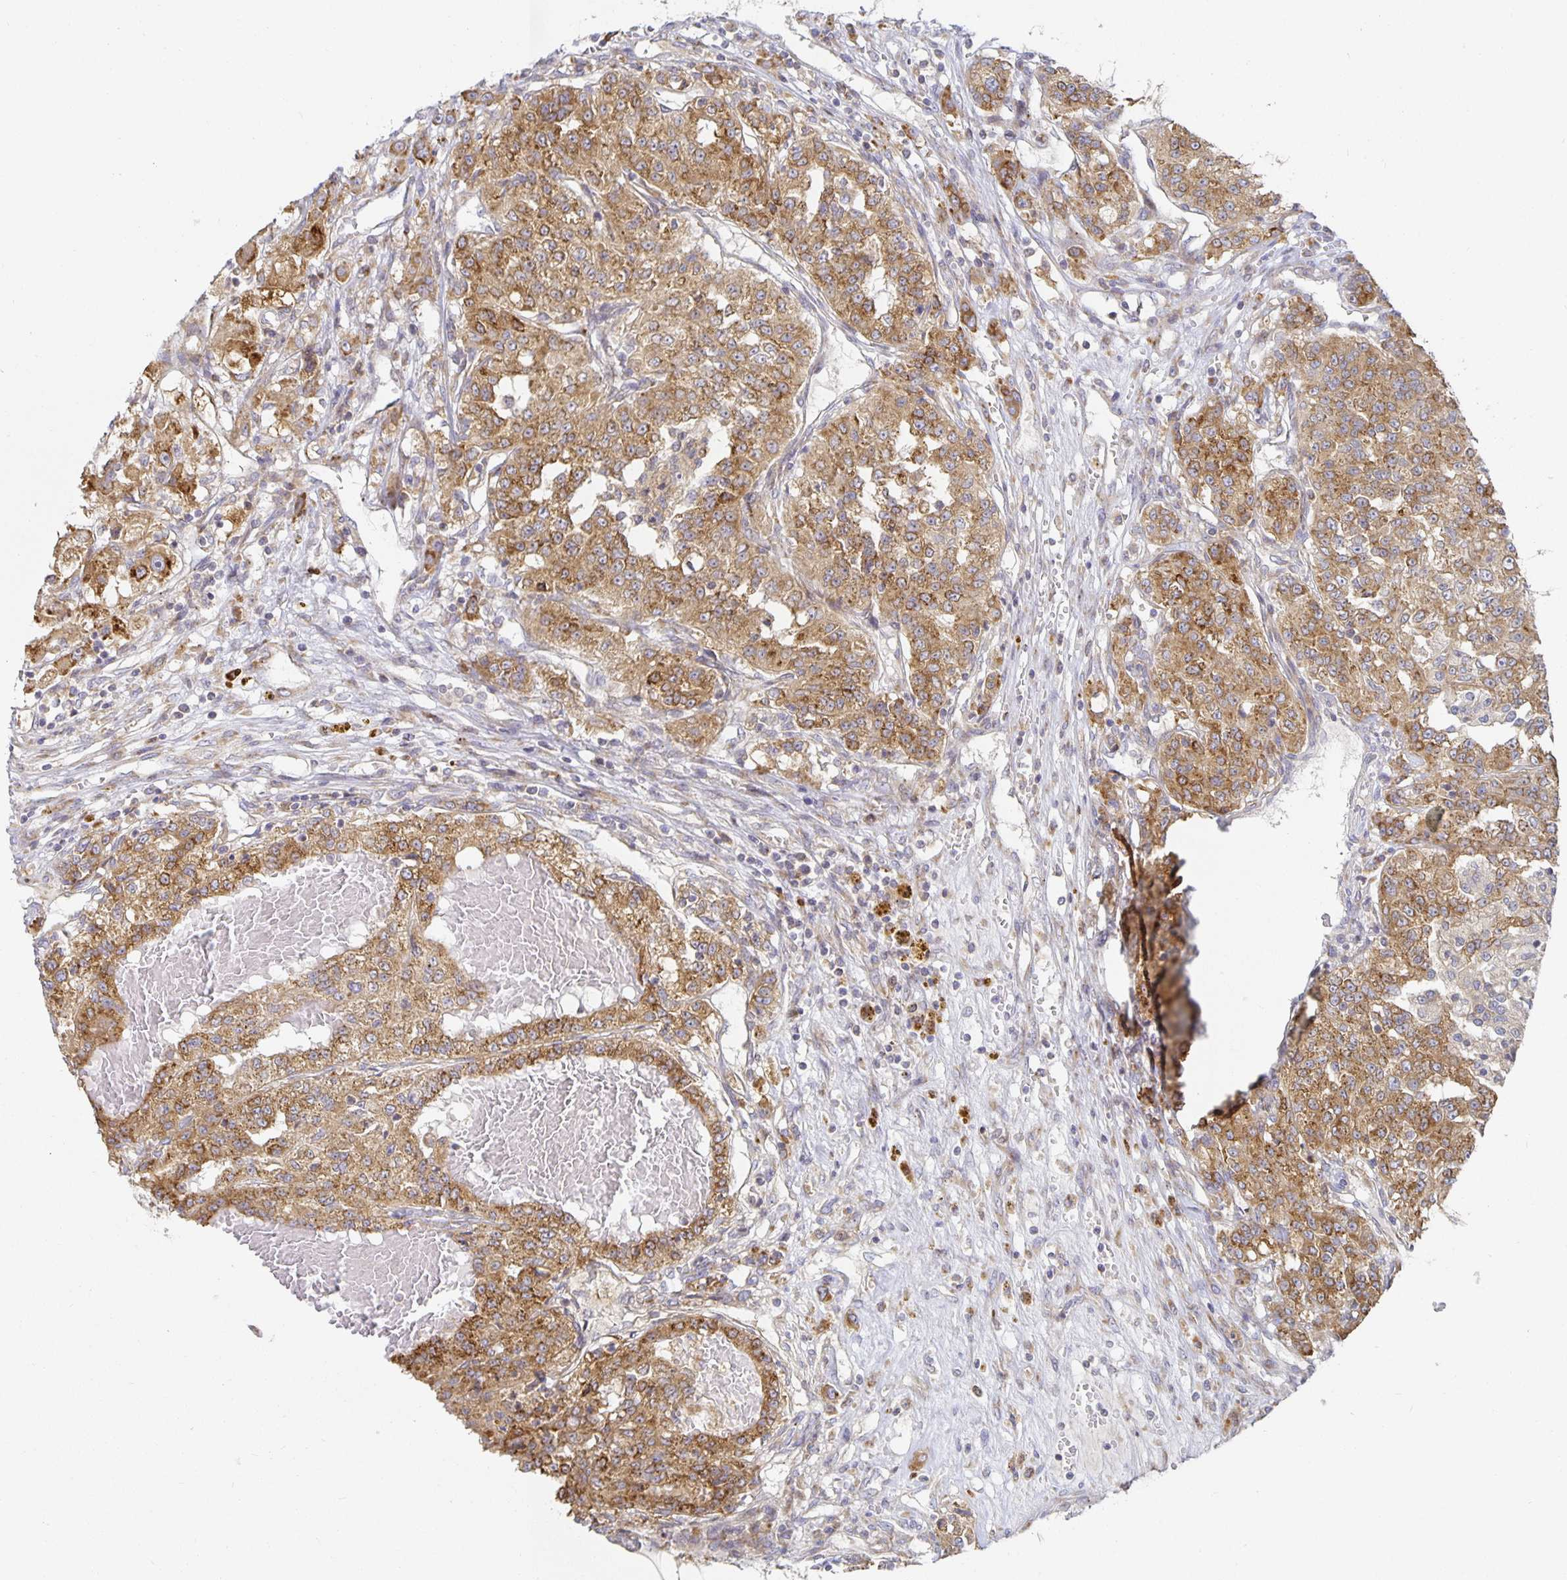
{"staining": {"intensity": "moderate", "quantity": ">75%", "location": "cytoplasmic/membranous"}, "tissue": "renal cancer", "cell_type": "Tumor cells", "image_type": "cancer", "snomed": [{"axis": "morphology", "description": "Adenocarcinoma, NOS"}, {"axis": "topography", "description": "Kidney"}], "caption": "This micrograph reveals immunohistochemistry (IHC) staining of human adenocarcinoma (renal), with medium moderate cytoplasmic/membranous expression in about >75% of tumor cells.", "gene": "NOMO1", "patient": {"sex": "female", "age": 63}}